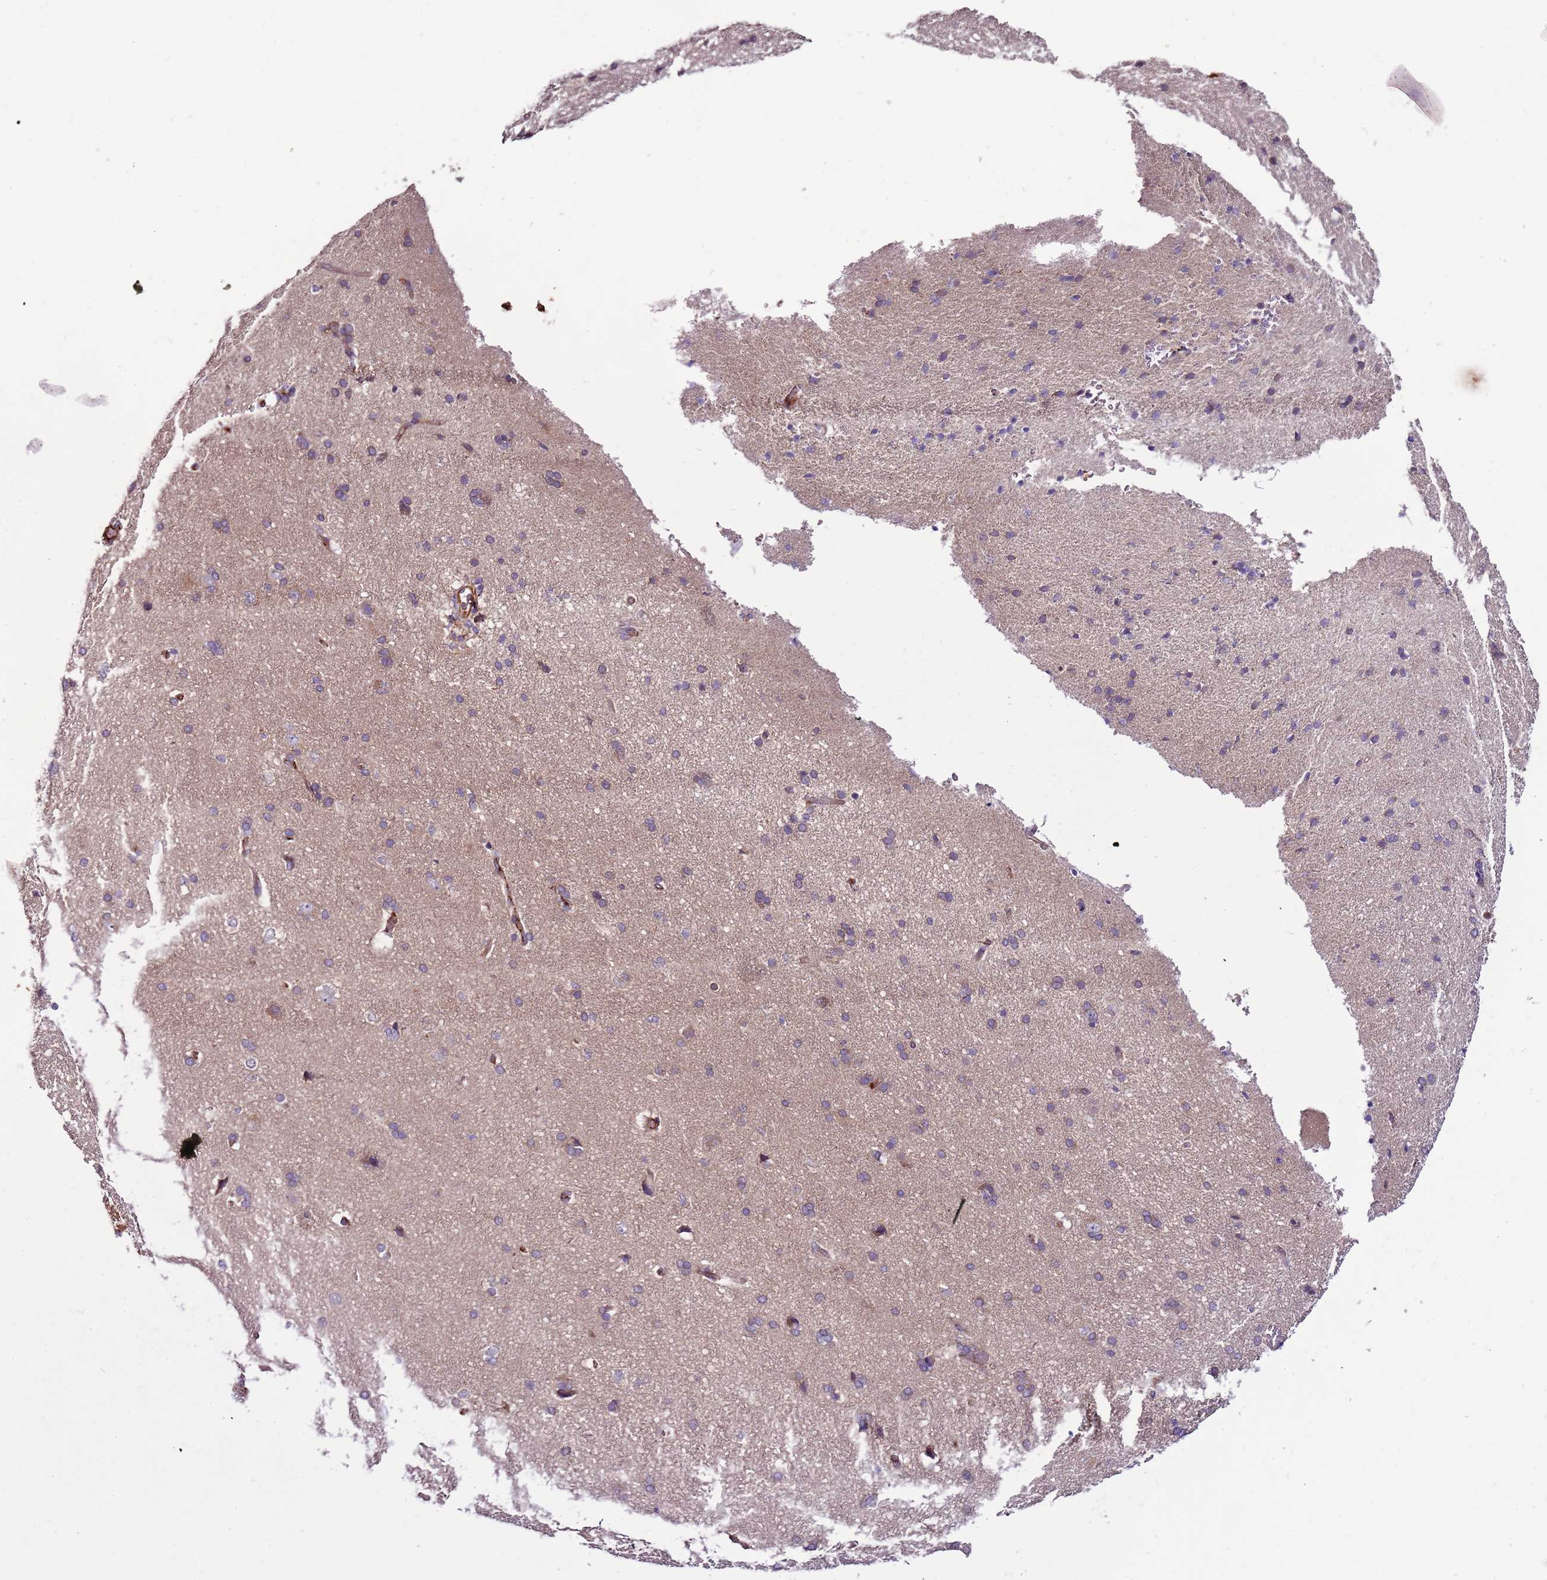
{"staining": {"intensity": "moderate", "quantity": ">75%", "location": "cytoplasmic/membranous"}, "tissue": "cerebral cortex", "cell_type": "Endothelial cells", "image_type": "normal", "snomed": [{"axis": "morphology", "description": "Normal tissue, NOS"}, {"axis": "topography", "description": "Cerebral cortex"}], "caption": "This is an image of immunohistochemistry staining of unremarkable cerebral cortex, which shows moderate expression in the cytoplasmic/membranous of endothelial cells.", "gene": "DENR", "patient": {"sex": "male", "age": 62}}